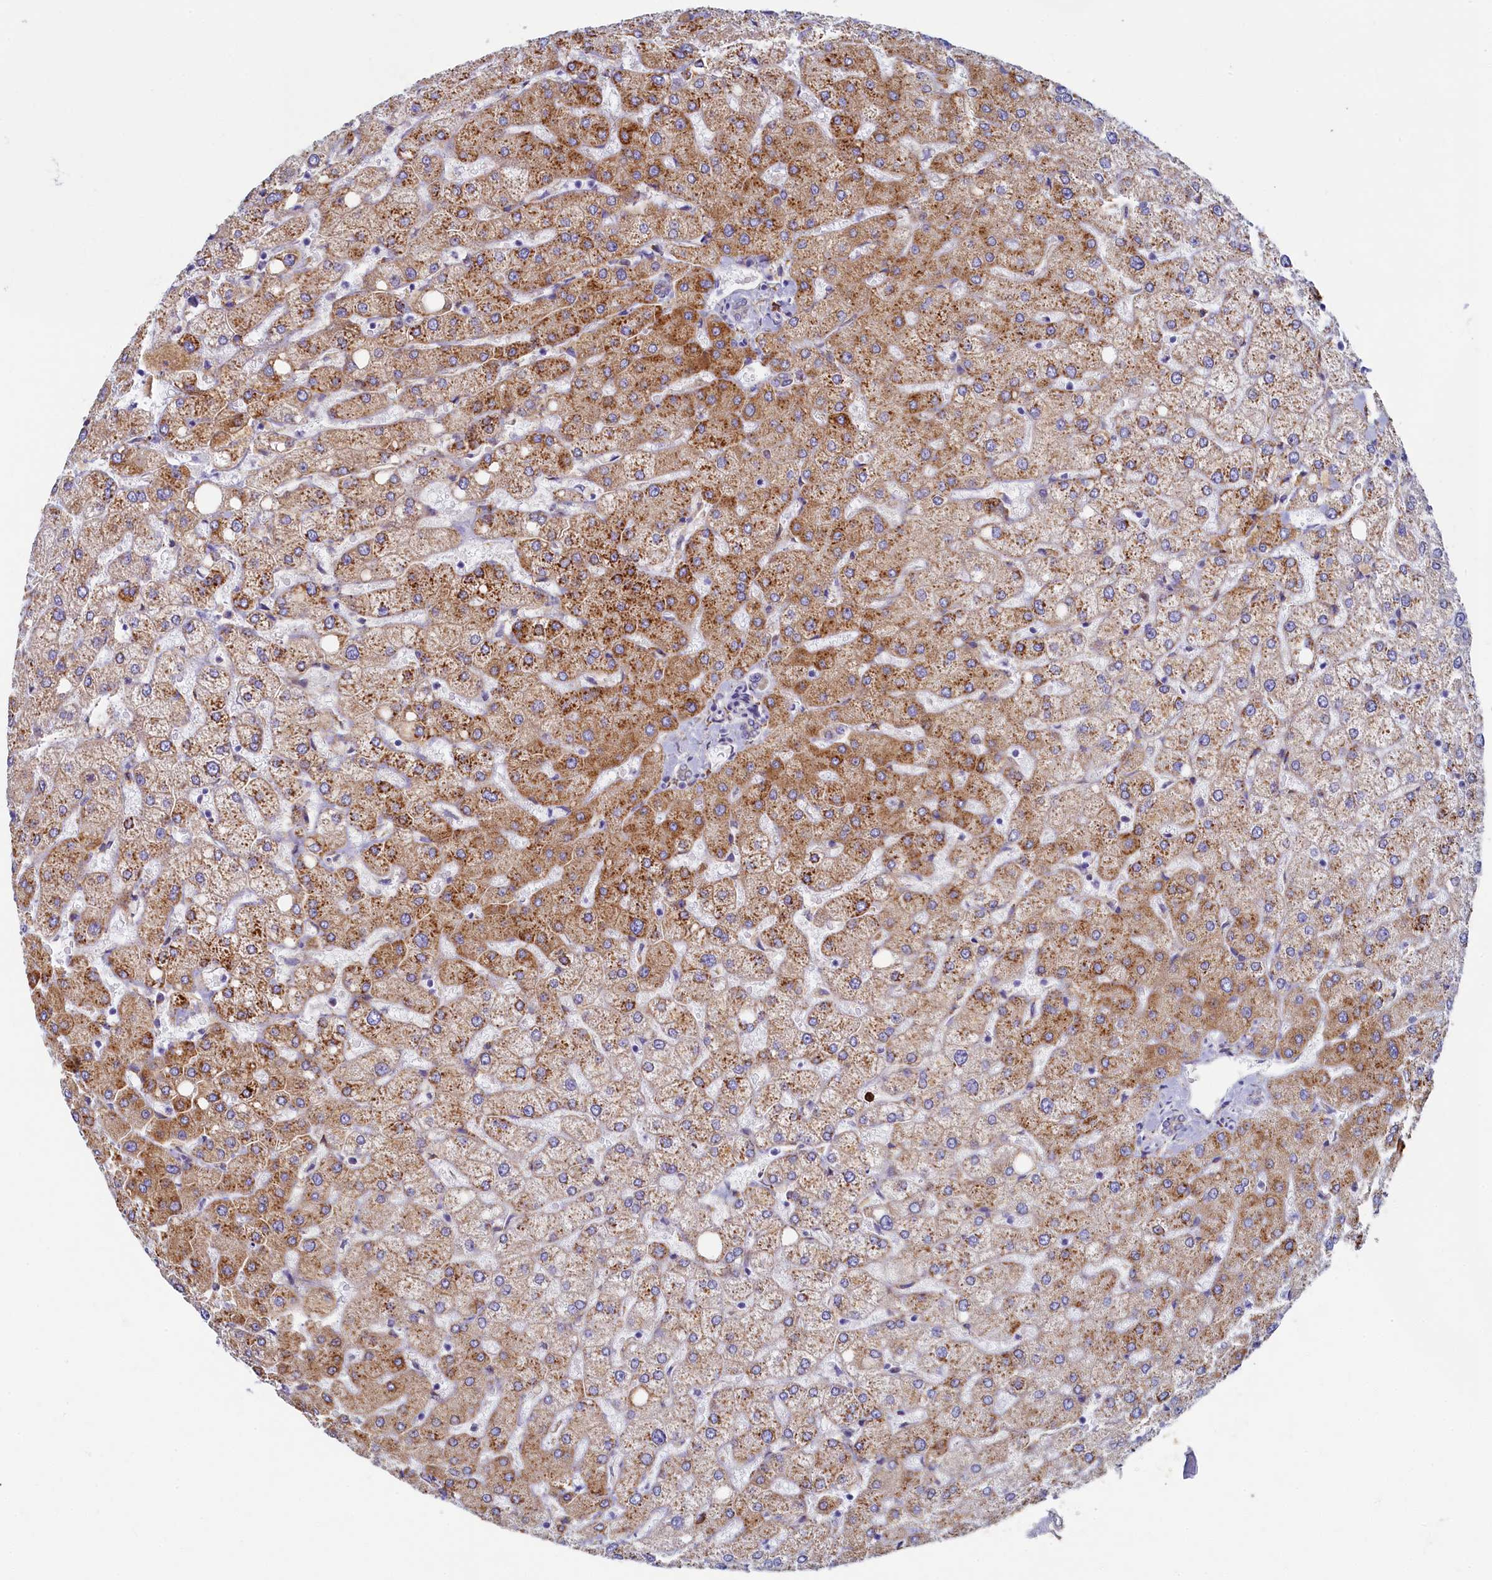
{"staining": {"intensity": "negative", "quantity": "none", "location": "none"}, "tissue": "liver", "cell_type": "Cholangiocytes", "image_type": "normal", "snomed": [{"axis": "morphology", "description": "Normal tissue, NOS"}, {"axis": "topography", "description": "Liver"}], "caption": "The IHC micrograph has no significant positivity in cholangiocytes of liver.", "gene": "TMEM18", "patient": {"sex": "female", "age": 54}}